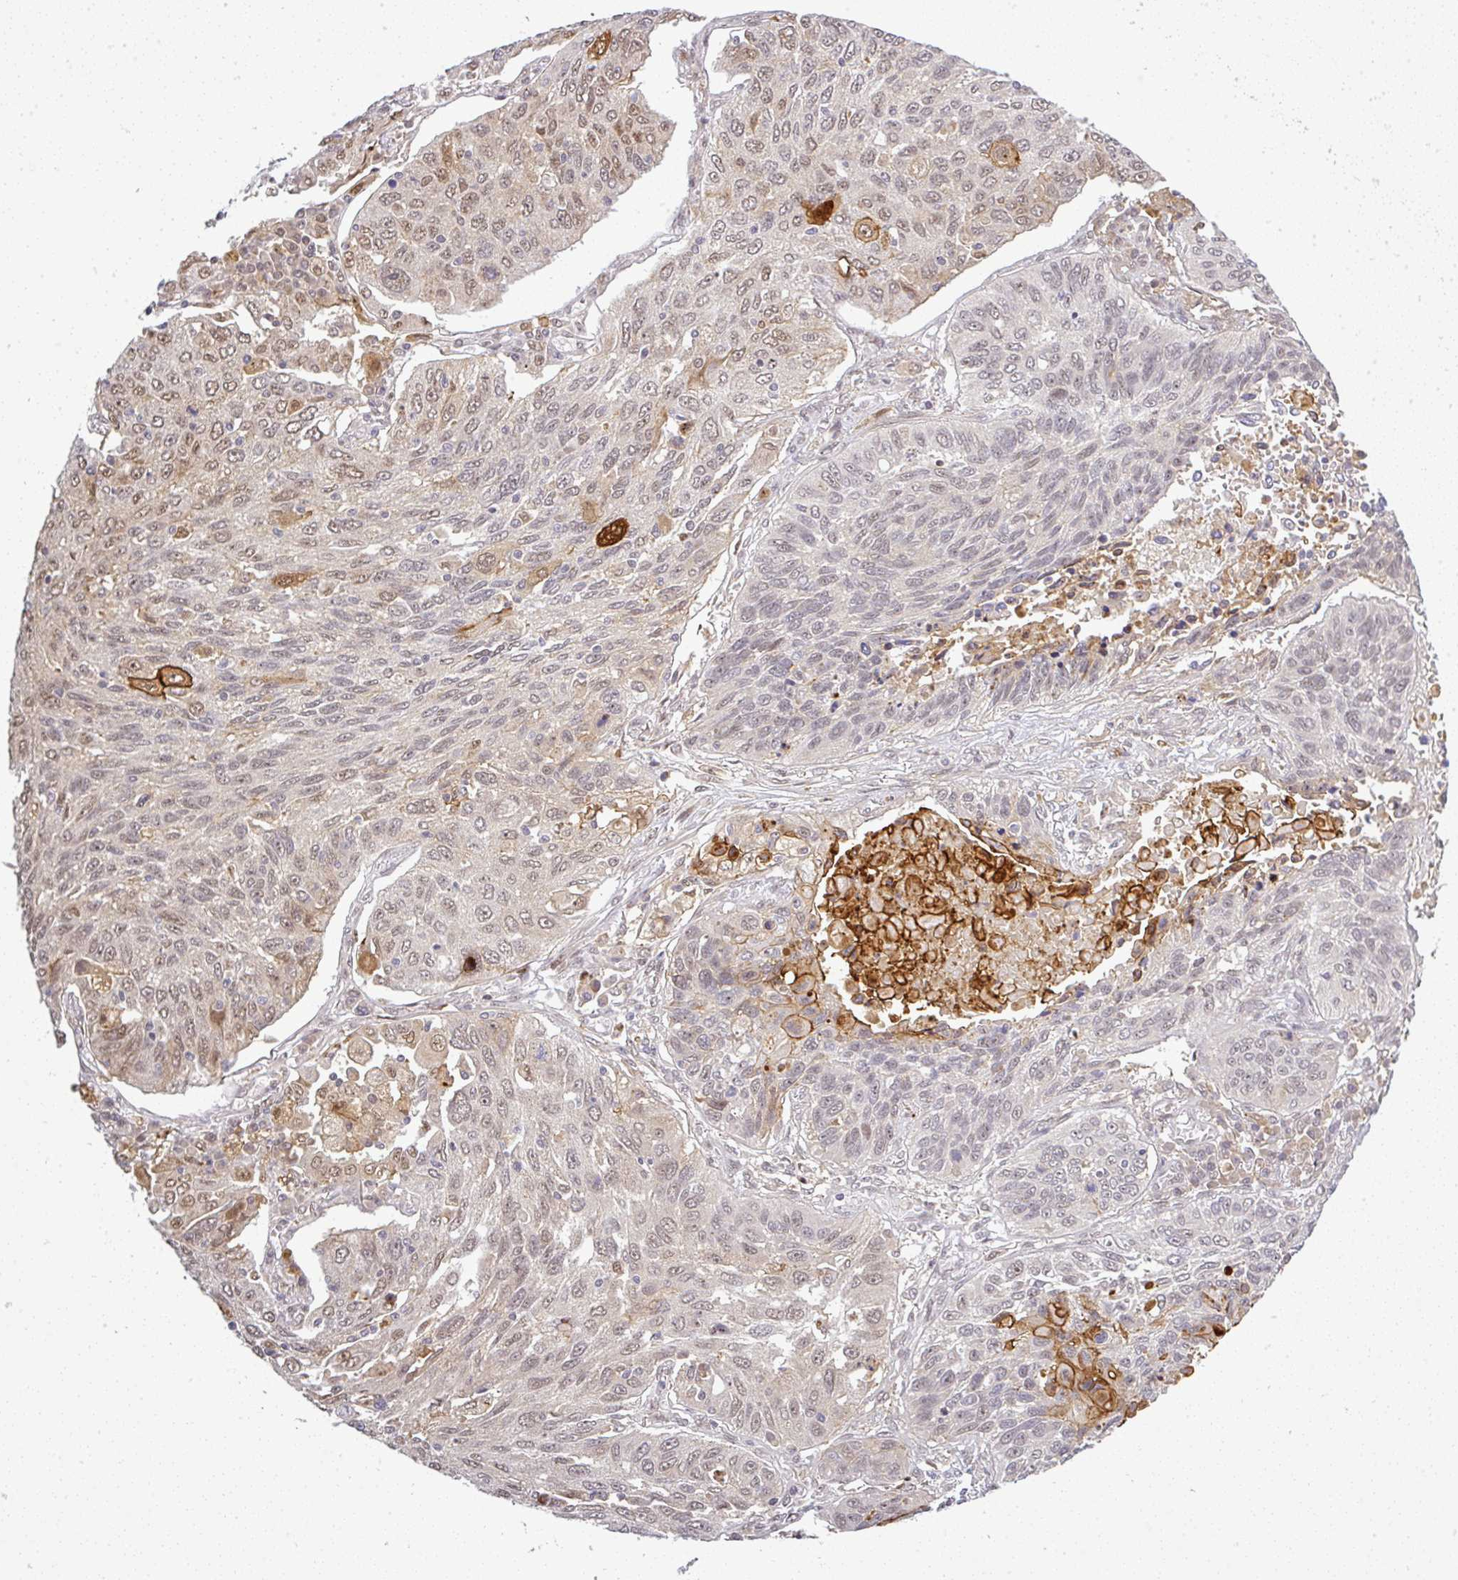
{"staining": {"intensity": "moderate", "quantity": "25%-75%", "location": "nuclear"}, "tissue": "lung cancer", "cell_type": "Tumor cells", "image_type": "cancer", "snomed": [{"axis": "morphology", "description": "Squamous cell carcinoma, NOS"}, {"axis": "topography", "description": "Lung"}], "caption": "A histopathology image of squamous cell carcinoma (lung) stained for a protein shows moderate nuclear brown staining in tumor cells. Nuclei are stained in blue.", "gene": "FAM153A", "patient": {"sex": "female", "age": 66}}